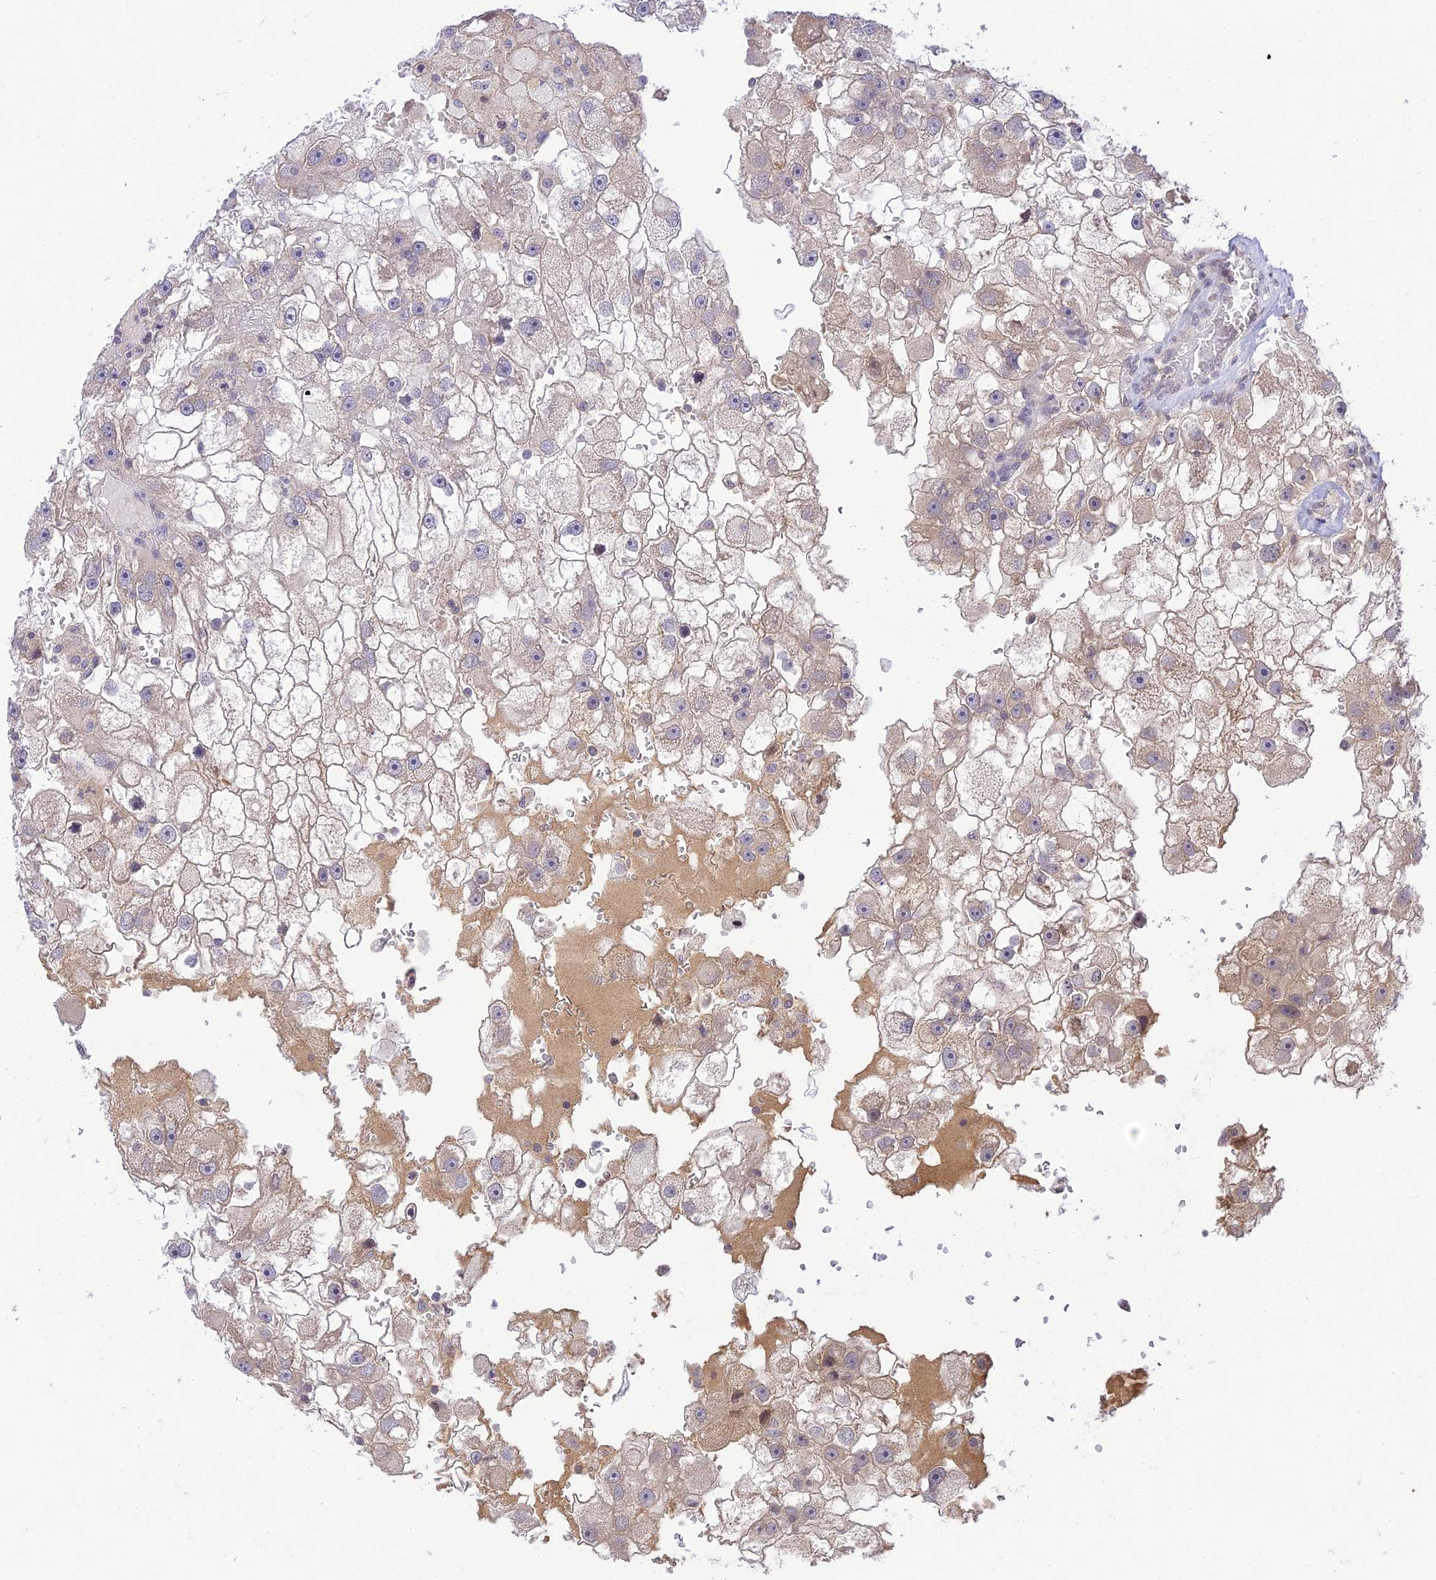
{"staining": {"intensity": "weak", "quantity": "<25%", "location": "cytoplasmic/membranous"}, "tissue": "renal cancer", "cell_type": "Tumor cells", "image_type": "cancer", "snomed": [{"axis": "morphology", "description": "Adenocarcinoma, NOS"}, {"axis": "topography", "description": "Kidney"}], "caption": "This image is of adenocarcinoma (renal) stained with immunohistochemistry to label a protein in brown with the nuclei are counter-stained blue. There is no positivity in tumor cells.", "gene": "TEKT1", "patient": {"sex": "male", "age": 63}}